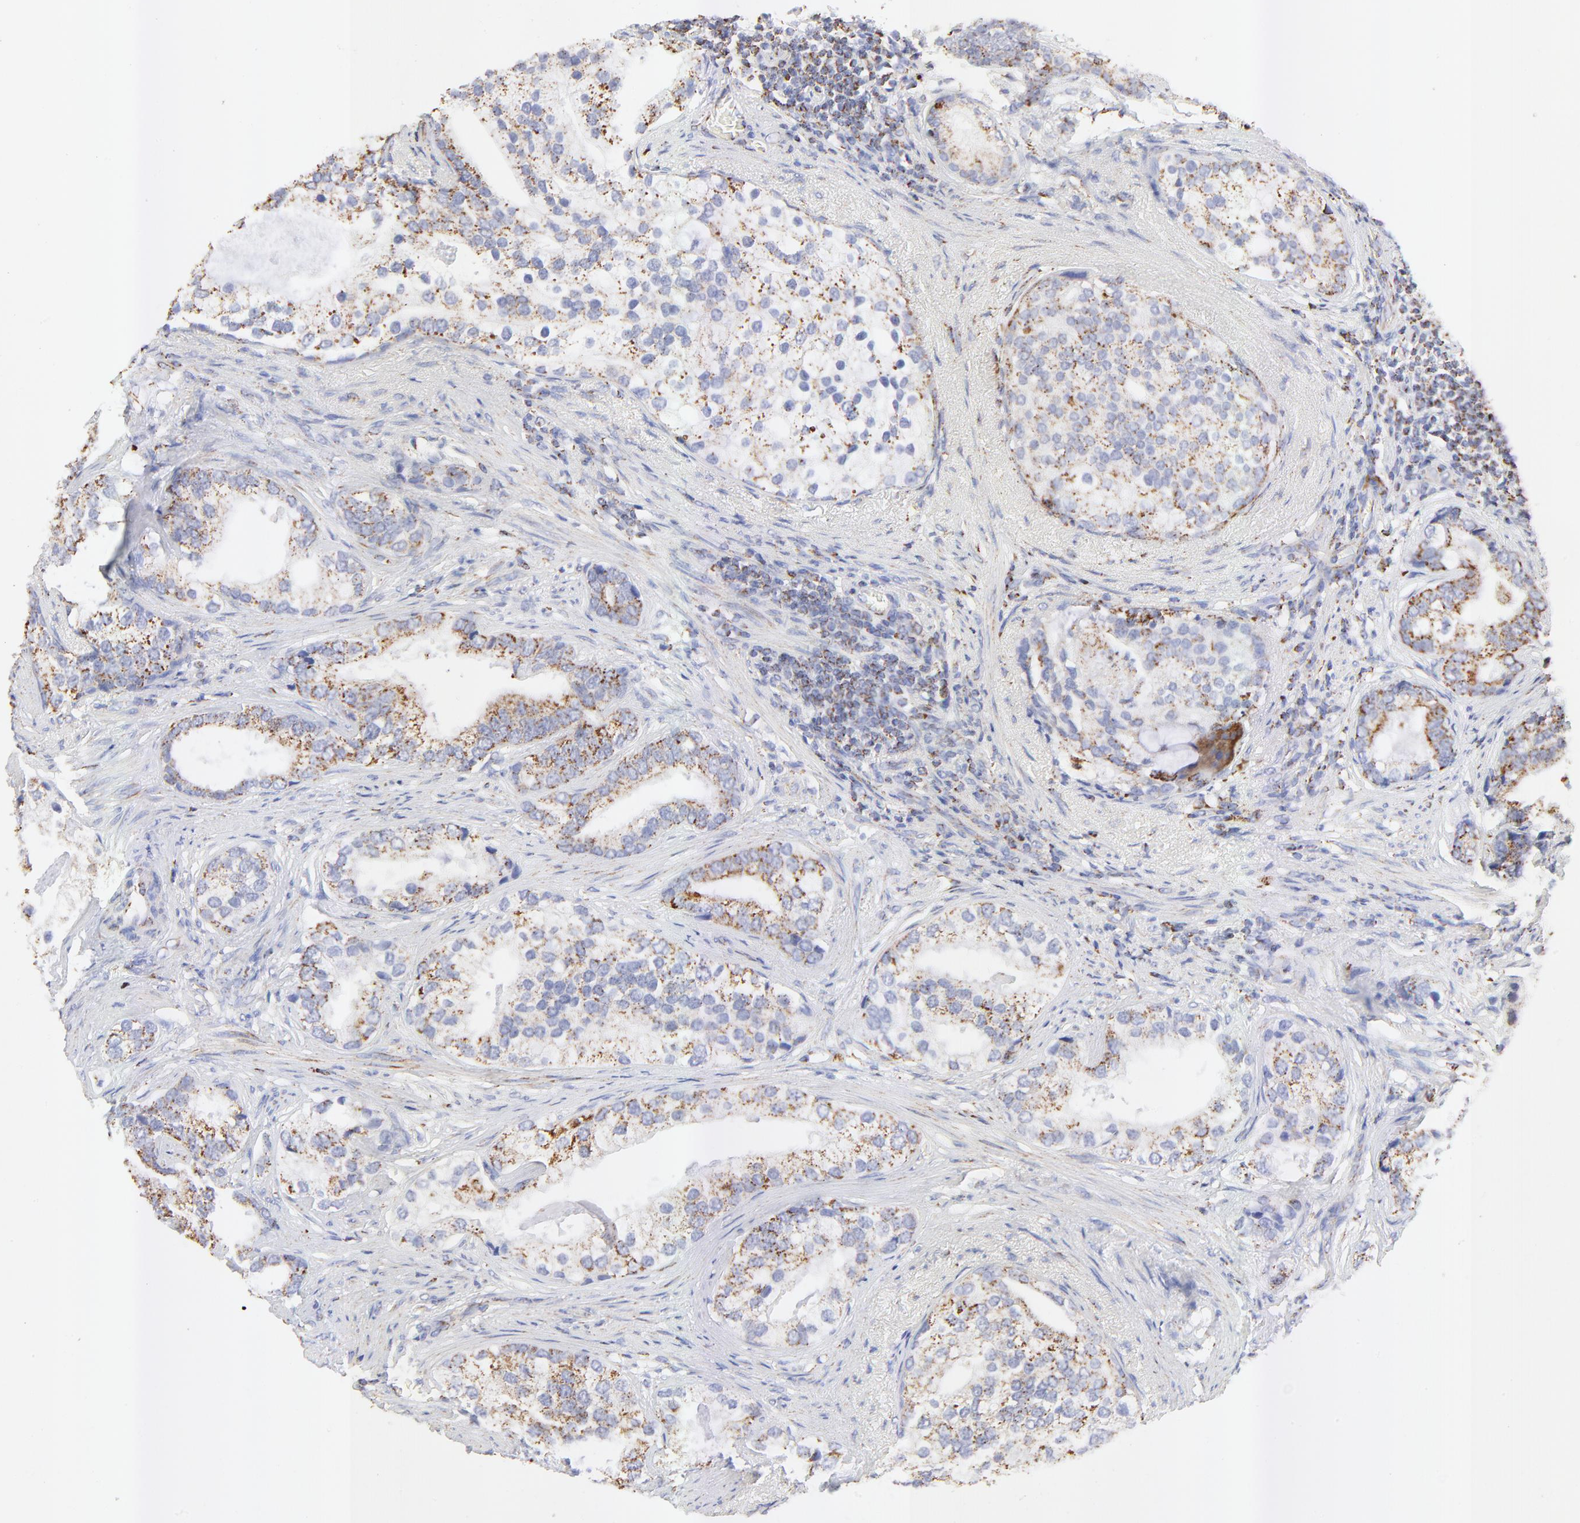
{"staining": {"intensity": "moderate", "quantity": ">75%", "location": "cytoplasmic/membranous"}, "tissue": "prostate cancer", "cell_type": "Tumor cells", "image_type": "cancer", "snomed": [{"axis": "morphology", "description": "Adenocarcinoma, Low grade"}, {"axis": "topography", "description": "Prostate"}], "caption": "Immunohistochemistry (IHC) (DAB) staining of prostate cancer (low-grade adenocarcinoma) exhibits moderate cytoplasmic/membranous protein expression in about >75% of tumor cells.", "gene": "COX4I1", "patient": {"sex": "male", "age": 71}}